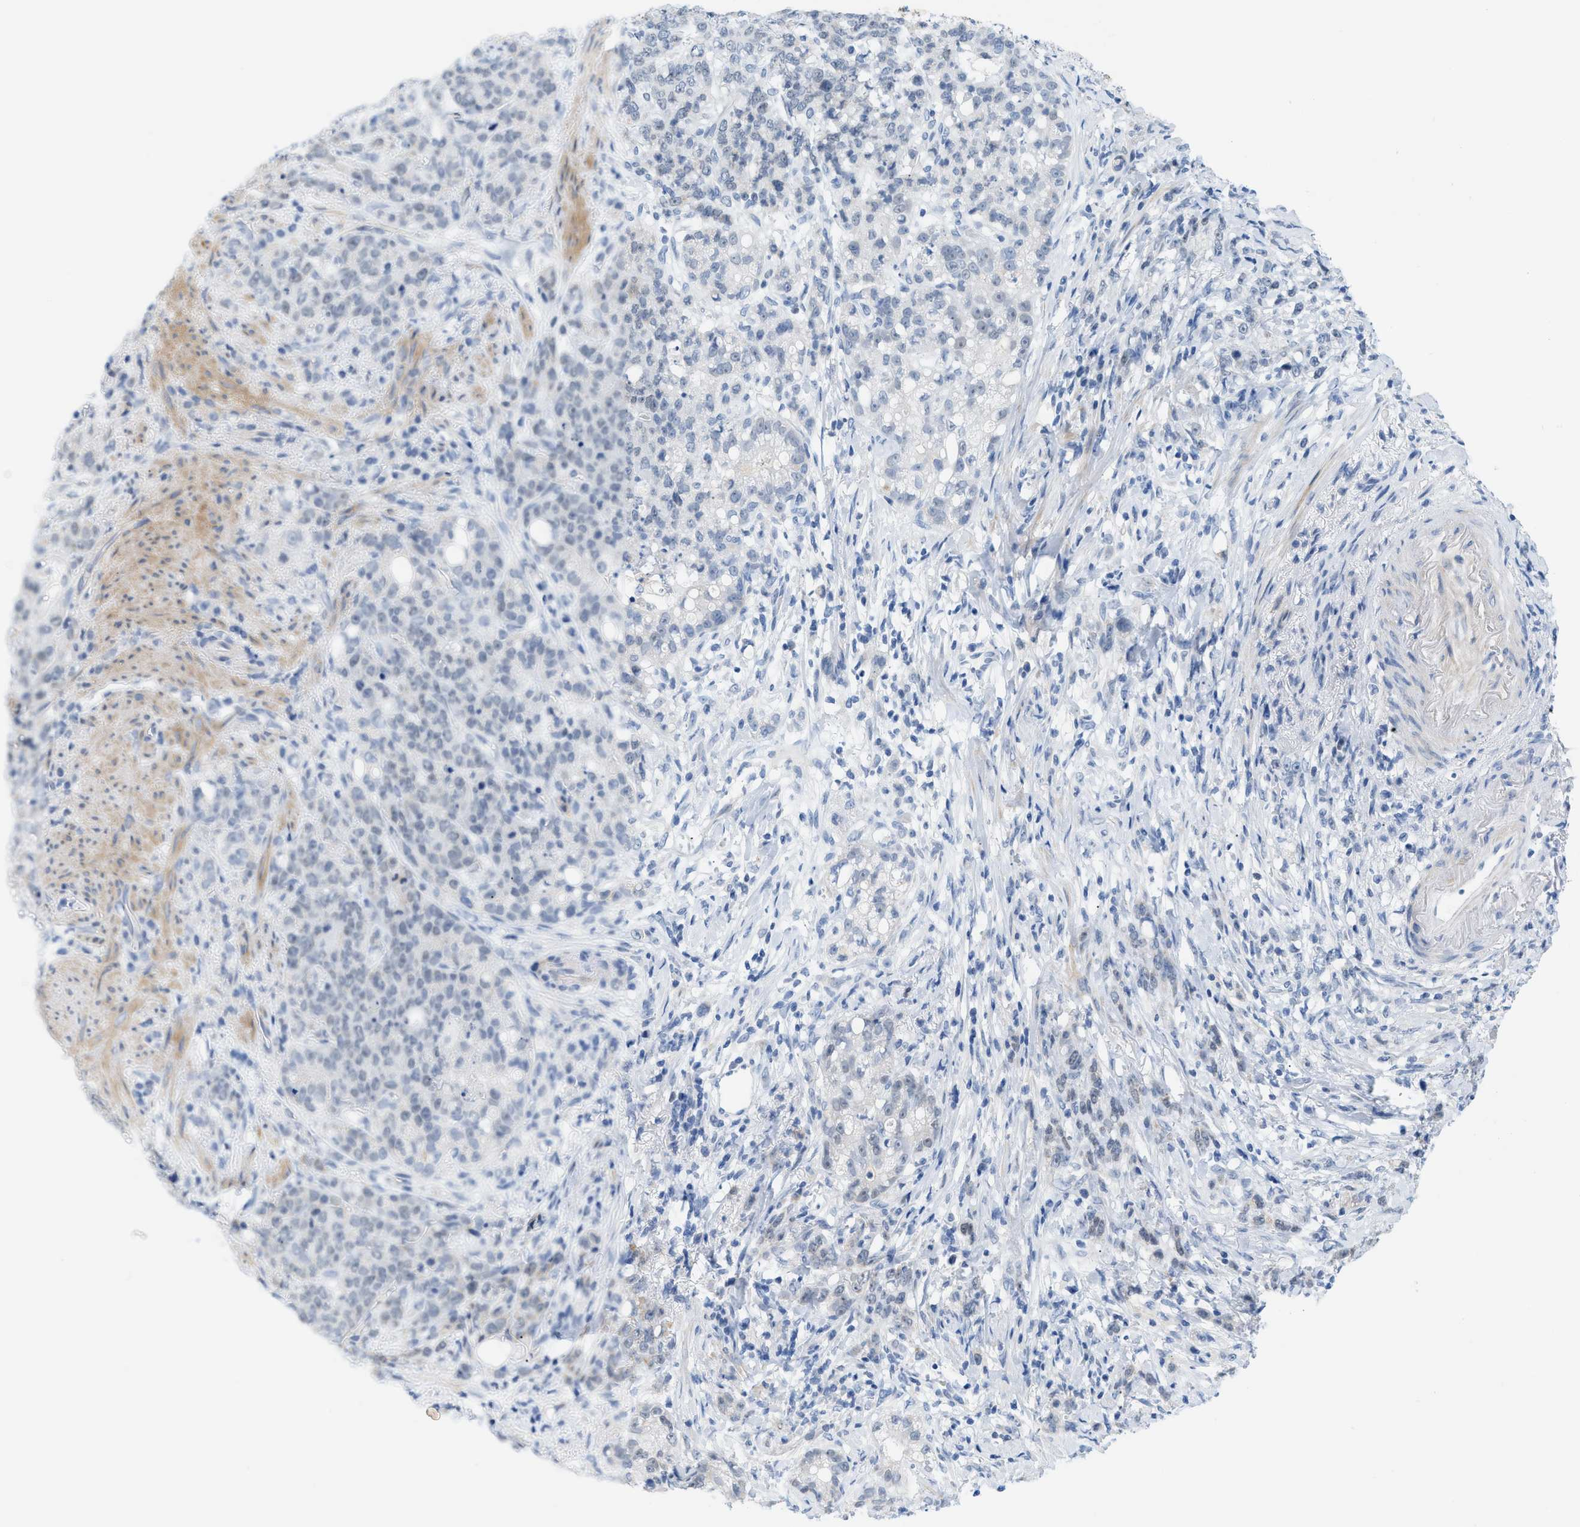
{"staining": {"intensity": "negative", "quantity": "none", "location": "none"}, "tissue": "stomach cancer", "cell_type": "Tumor cells", "image_type": "cancer", "snomed": [{"axis": "morphology", "description": "Adenocarcinoma, NOS"}, {"axis": "topography", "description": "Stomach, lower"}], "caption": "Photomicrograph shows no protein positivity in tumor cells of stomach cancer (adenocarcinoma) tissue.", "gene": "HLTF", "patient": {"sex": "male", "age": 88}}